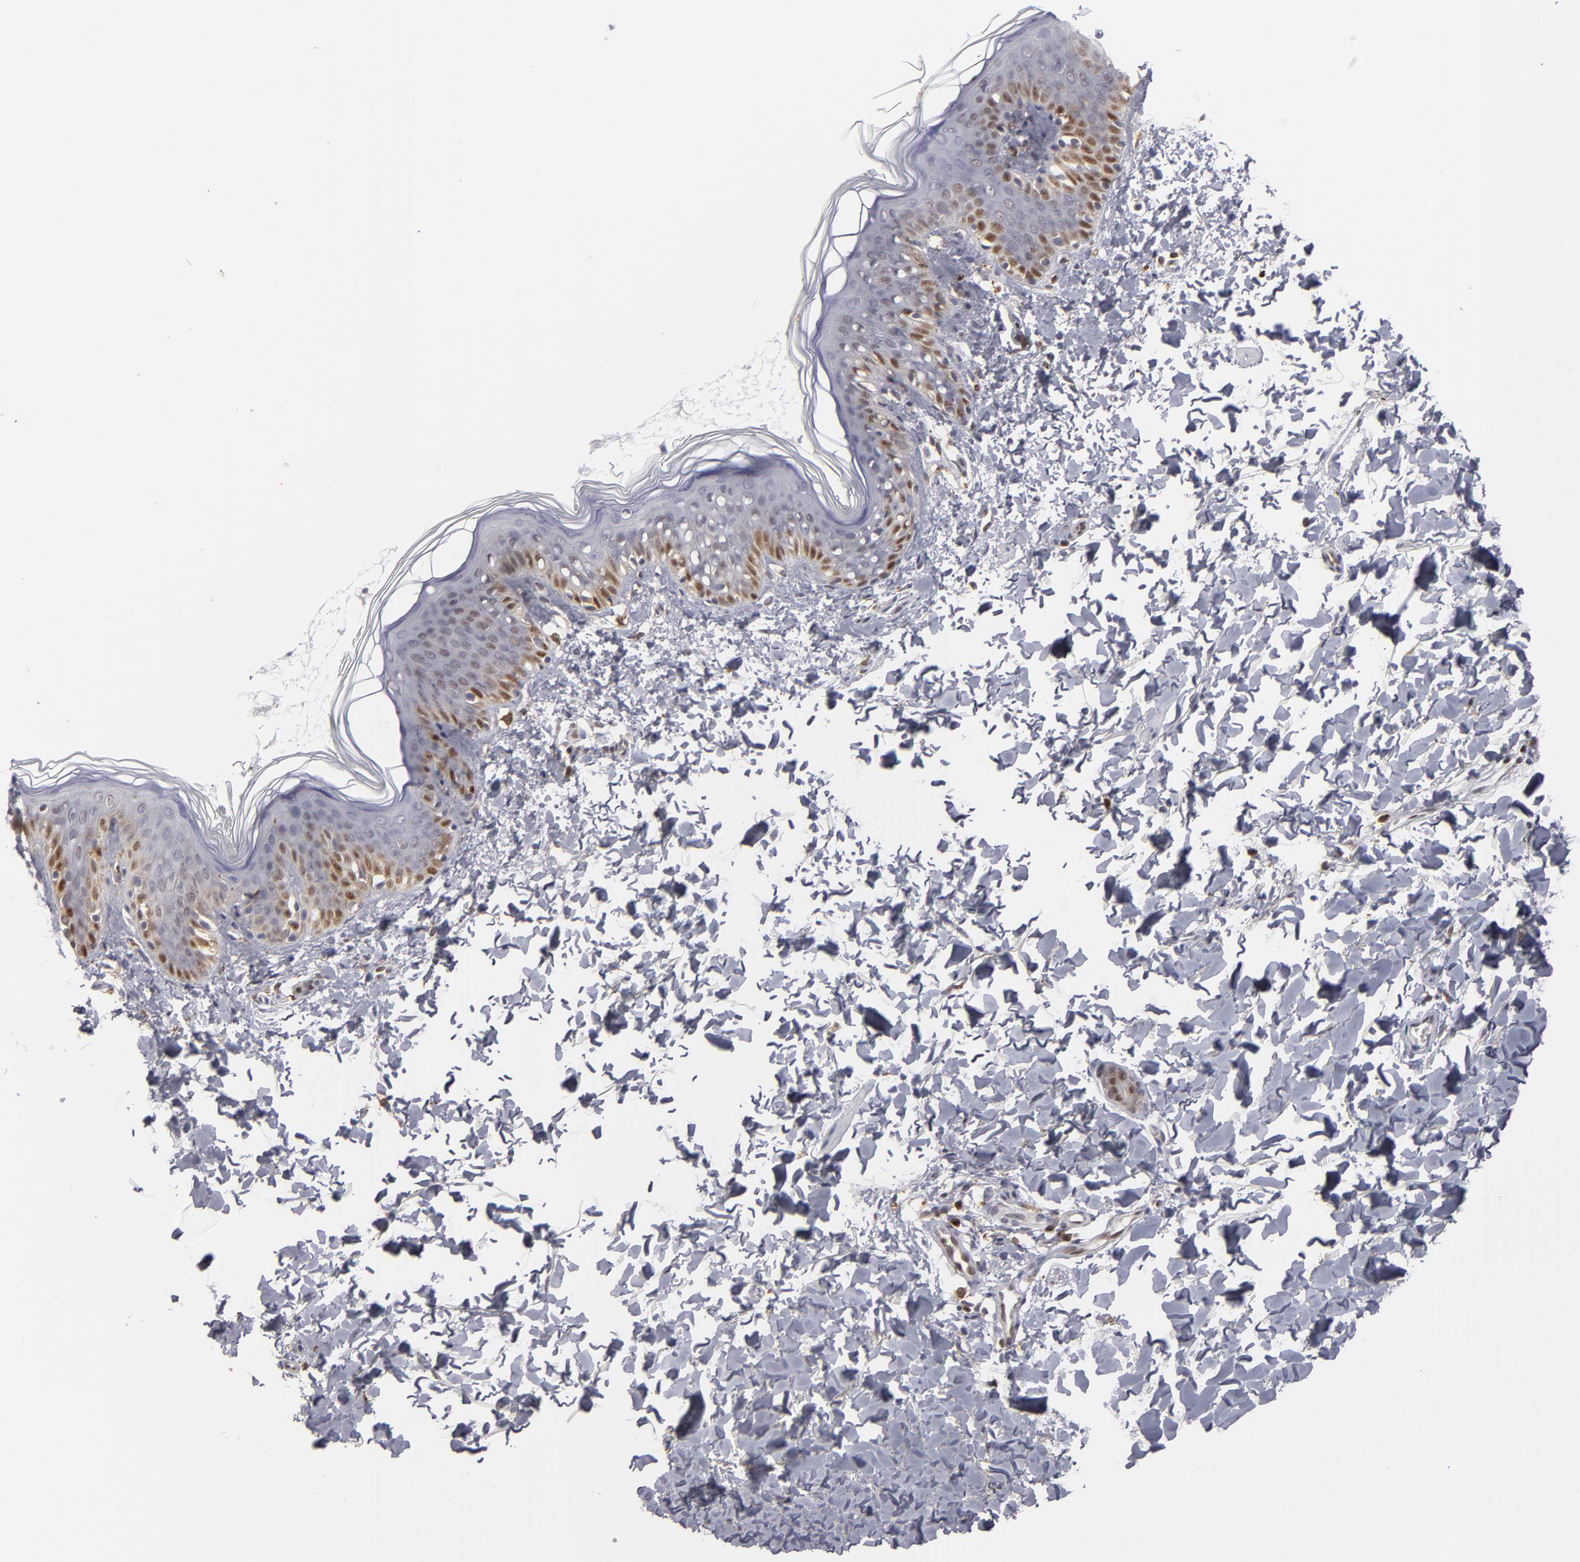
{"staining": {"intensity": "negative", "quantity": "none", "location": "none"}, "tissue": "skin", "cell_type": "Fibroblasts", "image_type": "normal", "snomed": [{"axis": "morphology", "description": "Normal tissue, NOS"}, {"axis": "topography", "description": "Skin"}], "caption": "Fibroblasts are negative for brown protein staining in benign skin. (DAB (3,3'-diaminobenzidine) immunohistochemistry, high magnification).", "gene": "GSR", "patient": {"sex": "female", "age": 4}}